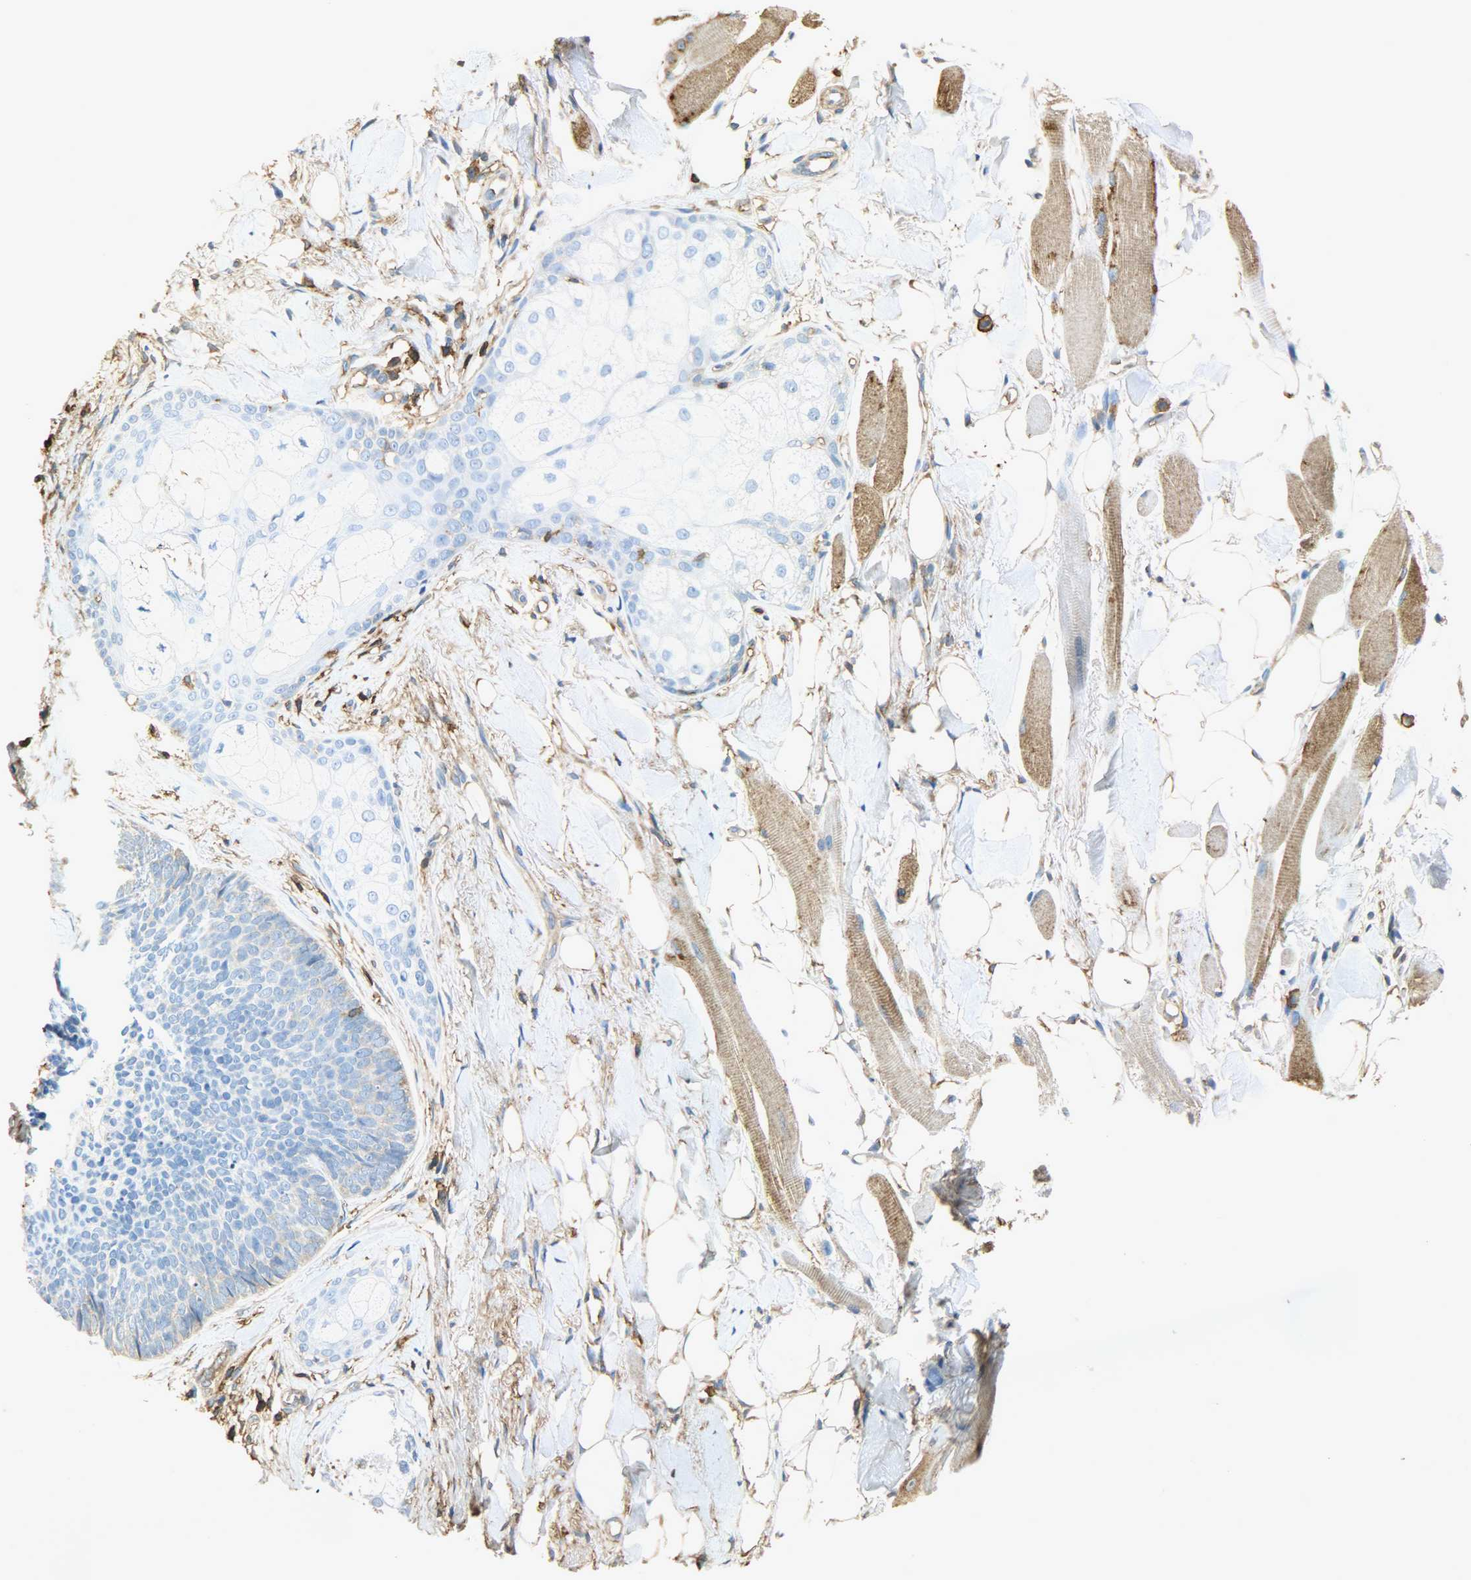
{"staining": {"intensity": "strong", "quantity": "<25%", "location": "cytoplasmic/membranous"}, "tissue": "skin cancer", "cell_type": "Tumor cells", "image_type": "cancer", "snomed": [{"axis": "morphology", "description": "Normal tissue, NOS"}, {"axis": "morphology", "description": "Basal cell carcinoma"}, {"axis": "topography", "description": "Skin"}], "caption": "The image demonstrates a brown stain indicating the presence of a protein in the cytoplasmic/membranous of tumor cells in skin cancer. The staining was performed using DAB (3,3'-diaminobenzidine), with brown indicating positive protein expression. Nuclei are stained blue with hematoxylin.", "gene": "ANXA6", "patient": {"sex": "female", "age": 69}}